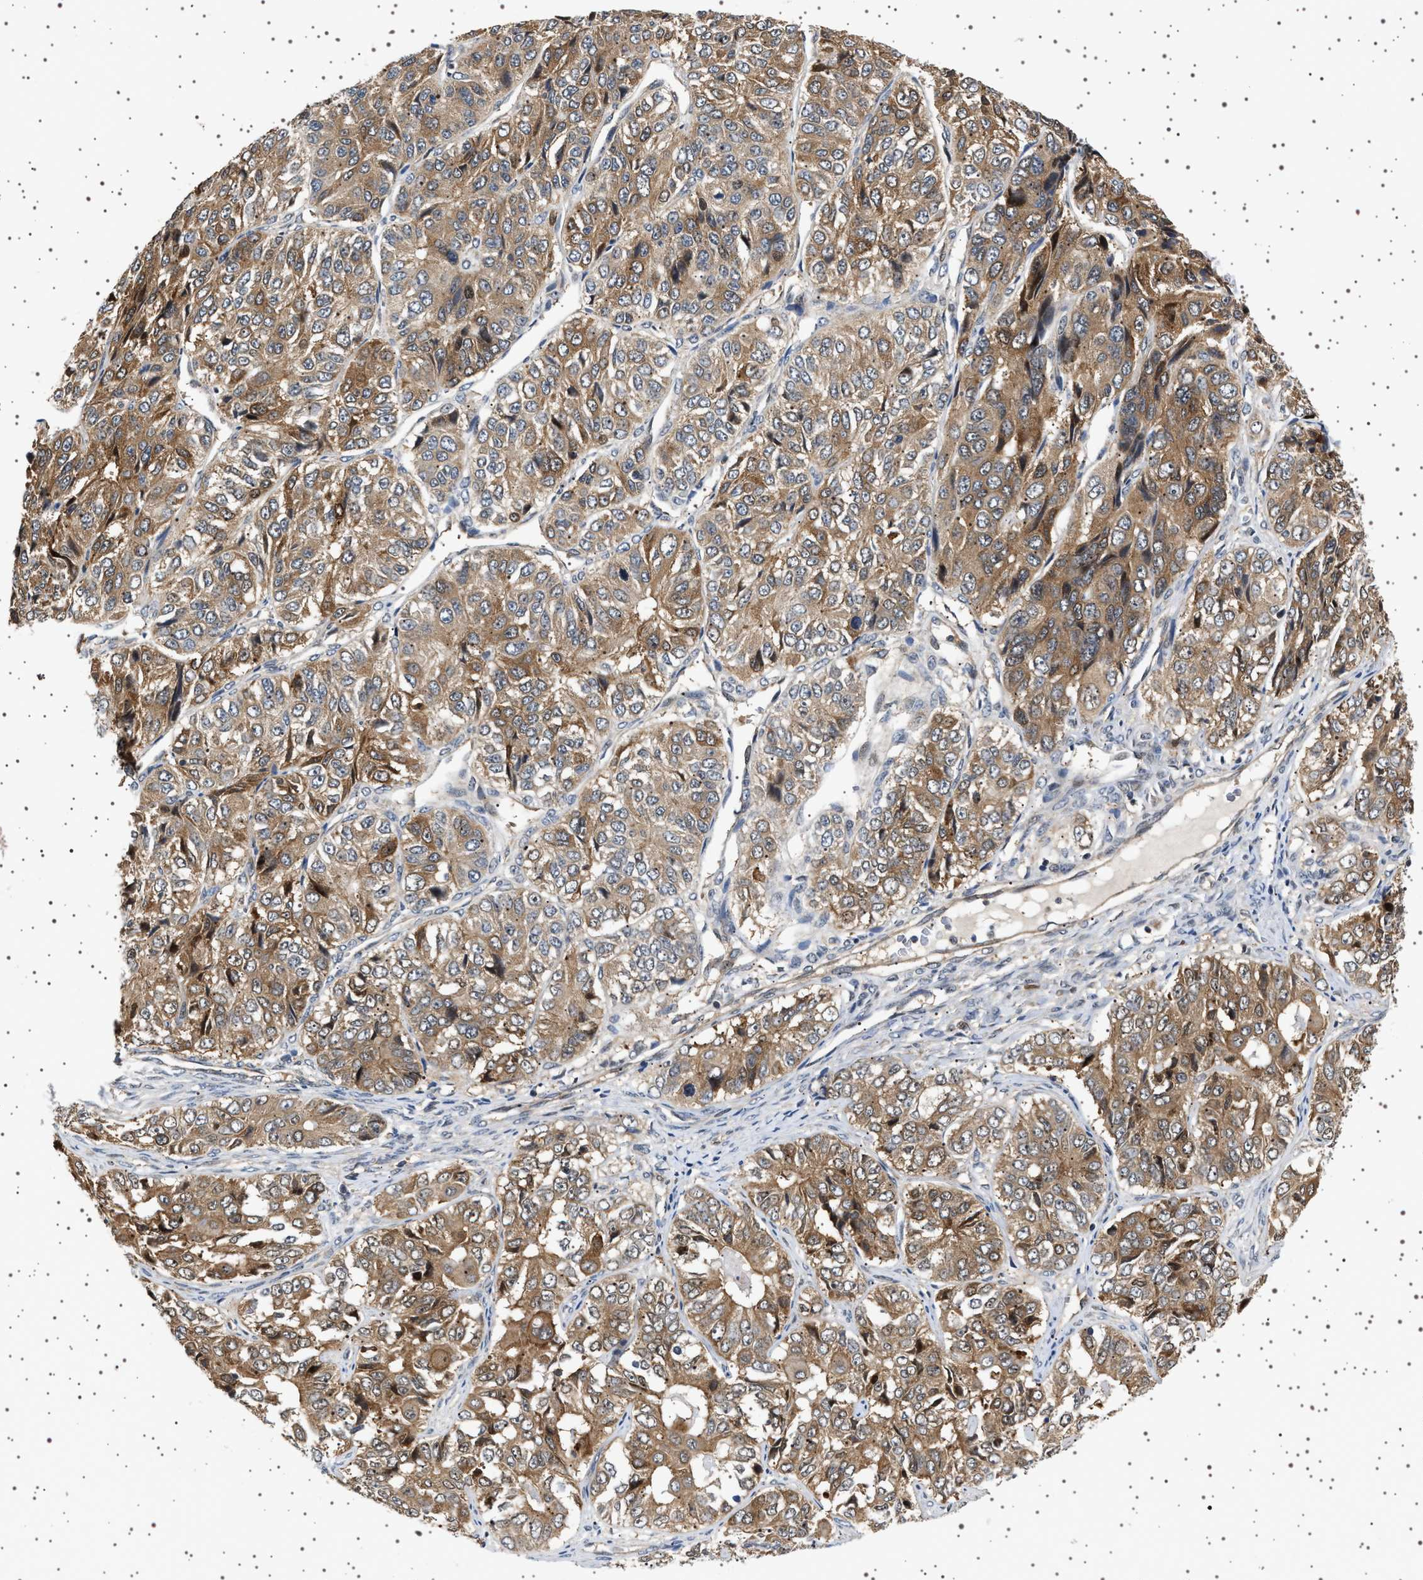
{"staining": {"intensity": "moderate", "quantity": ">75%", "location": "cytoplasmic/membranous"}, "tissue": "ovarian cancer", "cell_type": "Tumor cells", "image_type": "cancer", "snomed": [{"axis": "morphology", "description": "Carcinoma, endometroid"}, {"axis": "topography", "description": "Ovary"}], "caption": "High-magnification brightfield microscopy of ovarian endometroid carcinoma stained with DAB (3,3'-diaminobenzidine) (brown) and counterstained with hematoxylin (blue). tumor cells exhibit moderate cytoplasmic/membranous staining is seen in approximately>75% of cells.", "gene": "BAG3", "patient": {"sex": "female", "age": 51}}